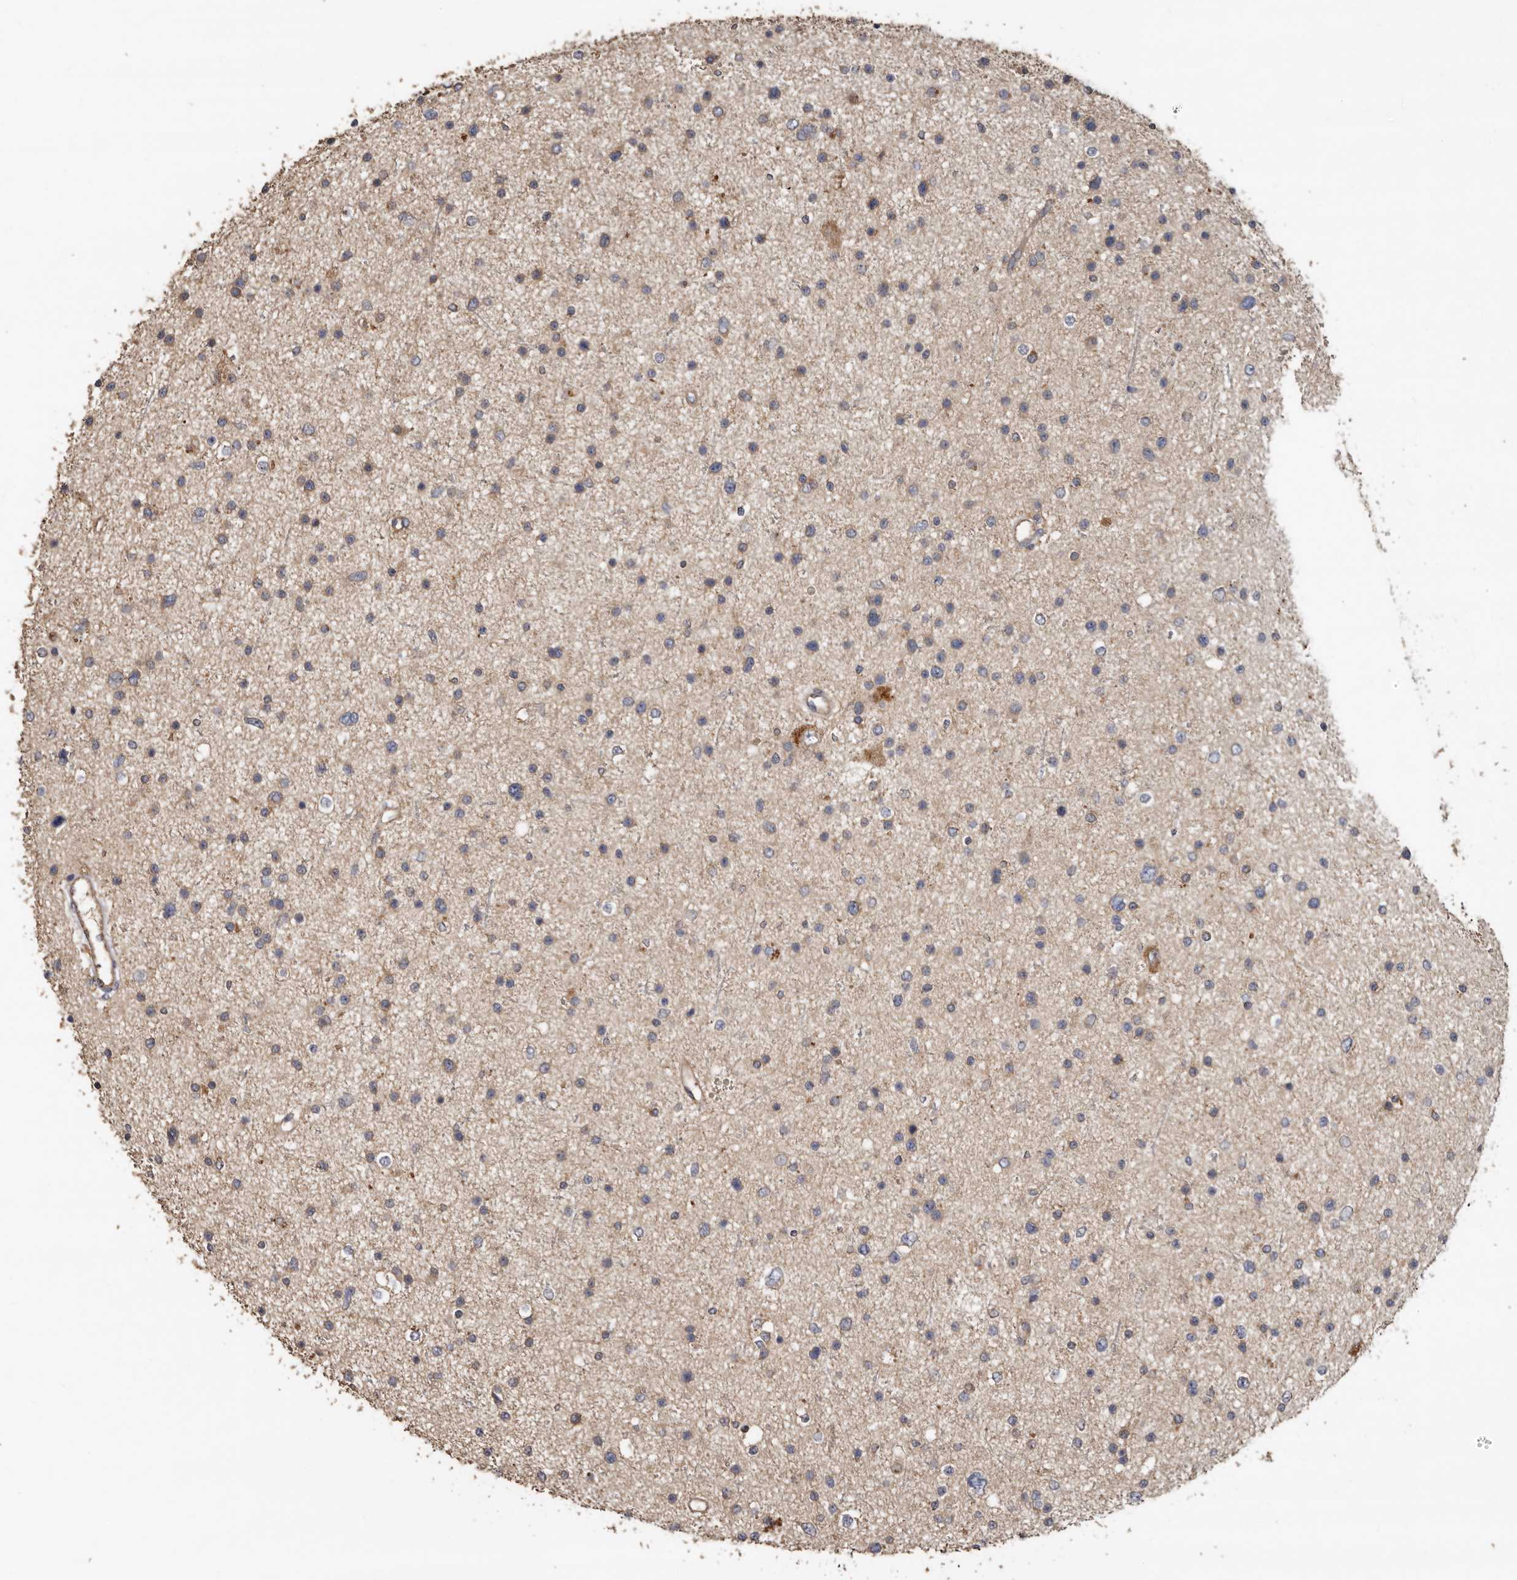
{"staining": {"intensity": "weak", "quantity": "25%-75%", "location": "cytoplasmic/membranous"}, "tissue": "glioma", "cell_type": "Tumor cells", "image_type": "cancer", "snomed": [{"axis": "morphology", "description": "Glioma, malignant, Low grade"}, {"axis": "topography", "description": "Brain"}], "caption": "Protein analysis of glioma tissue exhibits weak cytoplasmic/membranous staining in approximately 25%-75% of tumor cells. The staining is performed using DAB (3,3'-diaminobenzidine) brown chromogen to label protein expression. The nuclei are counter-stained blue using hematoxylin.", "gene": "FLCN", "patient": {"sex": "female", "age": 37}}